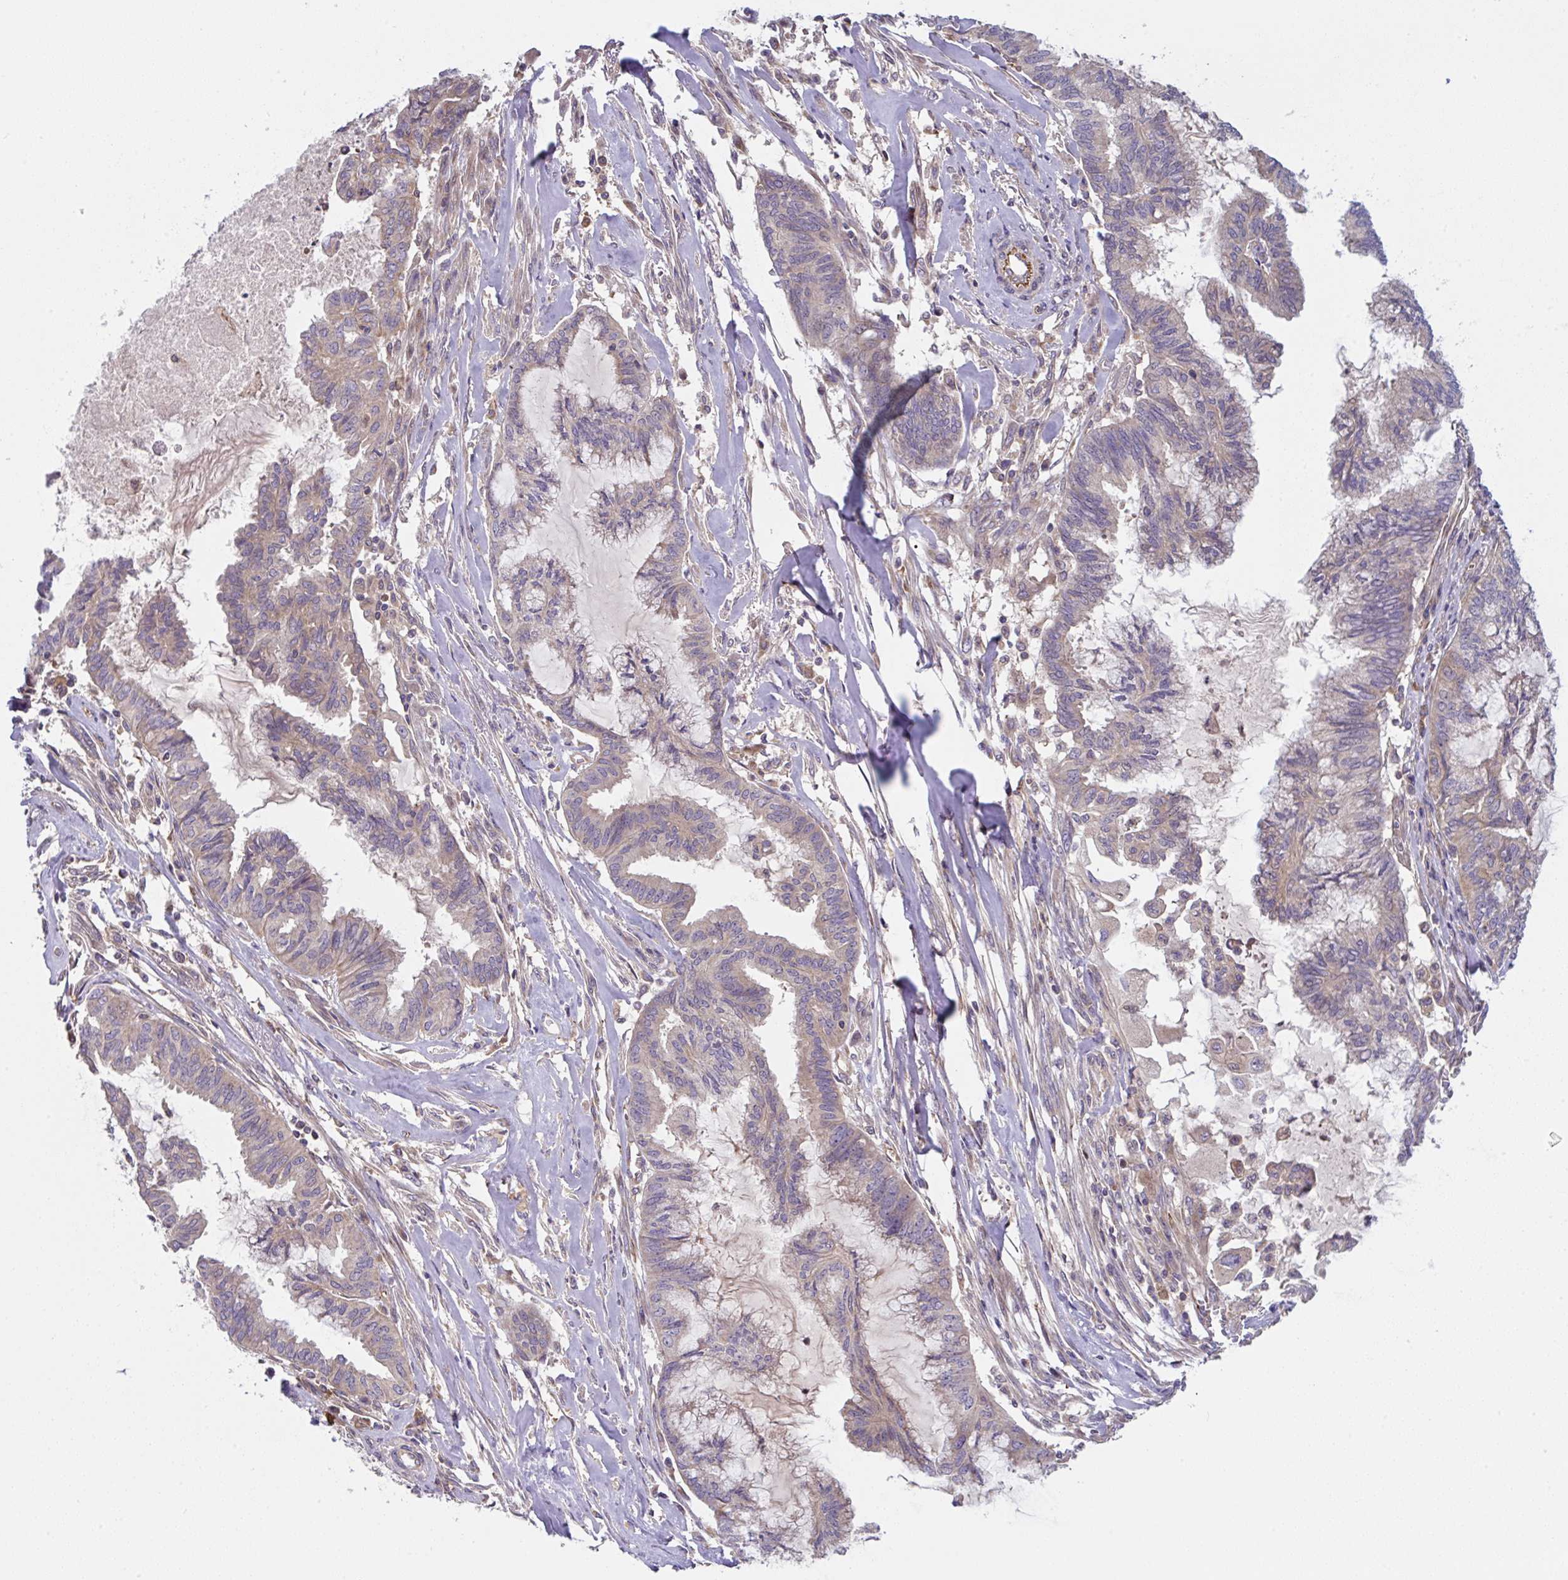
{"staining": {"intensity": "negative", "quantity": "none", "location": "none"}, "tissue": "endometrial cancer", "cell_type": "Tumor cells", "image_type": "cancer", "snomed": [{"axis": "morphology", "description": "Adenocarcinoma, NOS"}, {"axis": "topography", "description": "Endometrium"}], "caption": "DAB immunohistochemical staining of human endometrial cancer (adenocarcinoma) displays no significant positivity in tumor cells.", "gene": "APOBEC3D", "patient": {"sex": "female", "age": 86}}